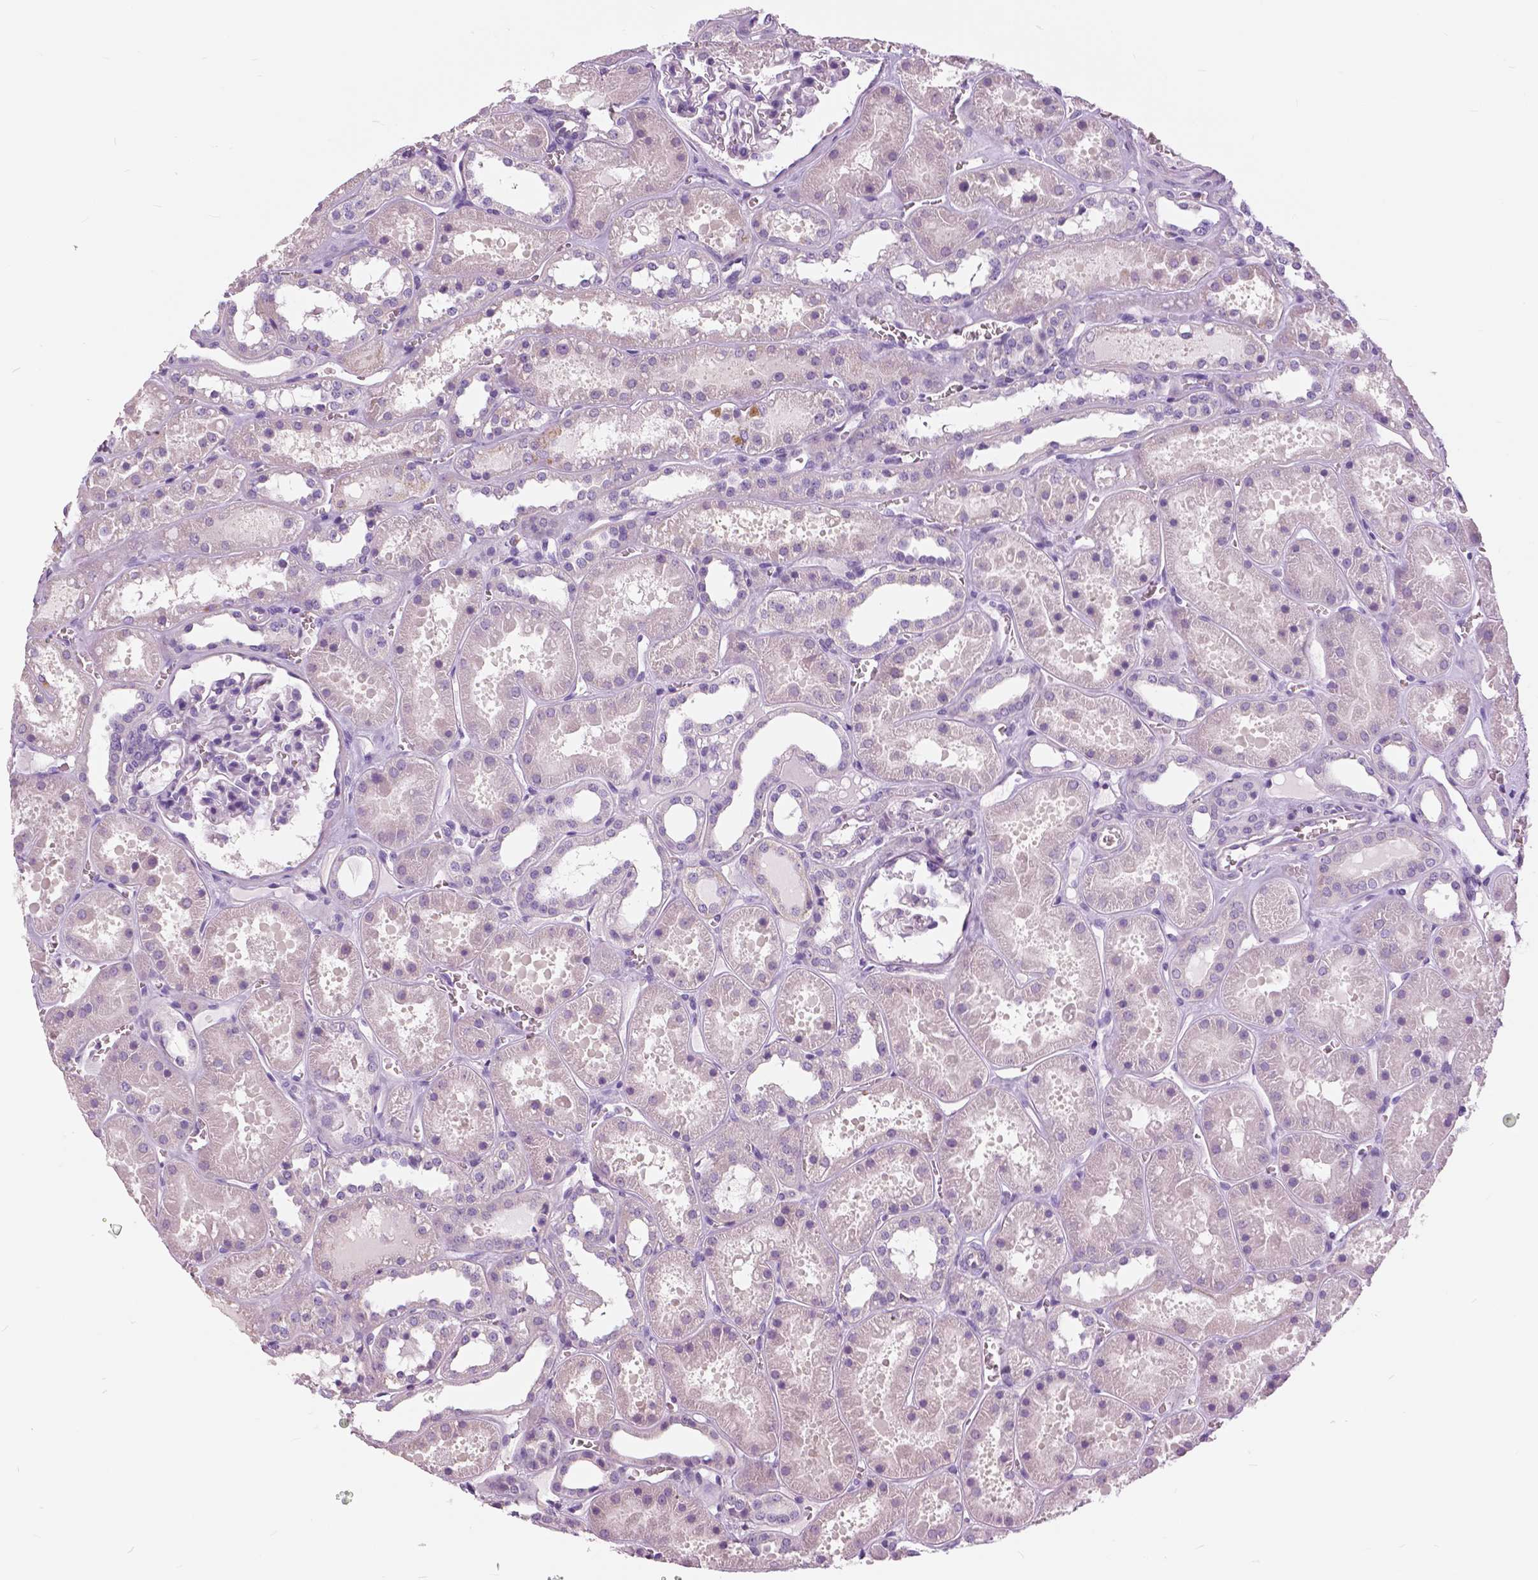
{"staining": {"intensity": "negative", "quantity": "none", "location": "none"}, "tissue": "kidney", "cell_type": "Cells in glomeruli", "image_type": "normal", "snomed": [{"axis": "morphology", "description": "Normal tissue, NOS"}, {"axis": "topography", "description": "Kidney"}], "caption": "This is an IHC photomicrograph of benign kidney. There is no staining in cells in glomeruli.", "gene": "SERPINI1", "patient": {"sex": "female", "age": 41}}